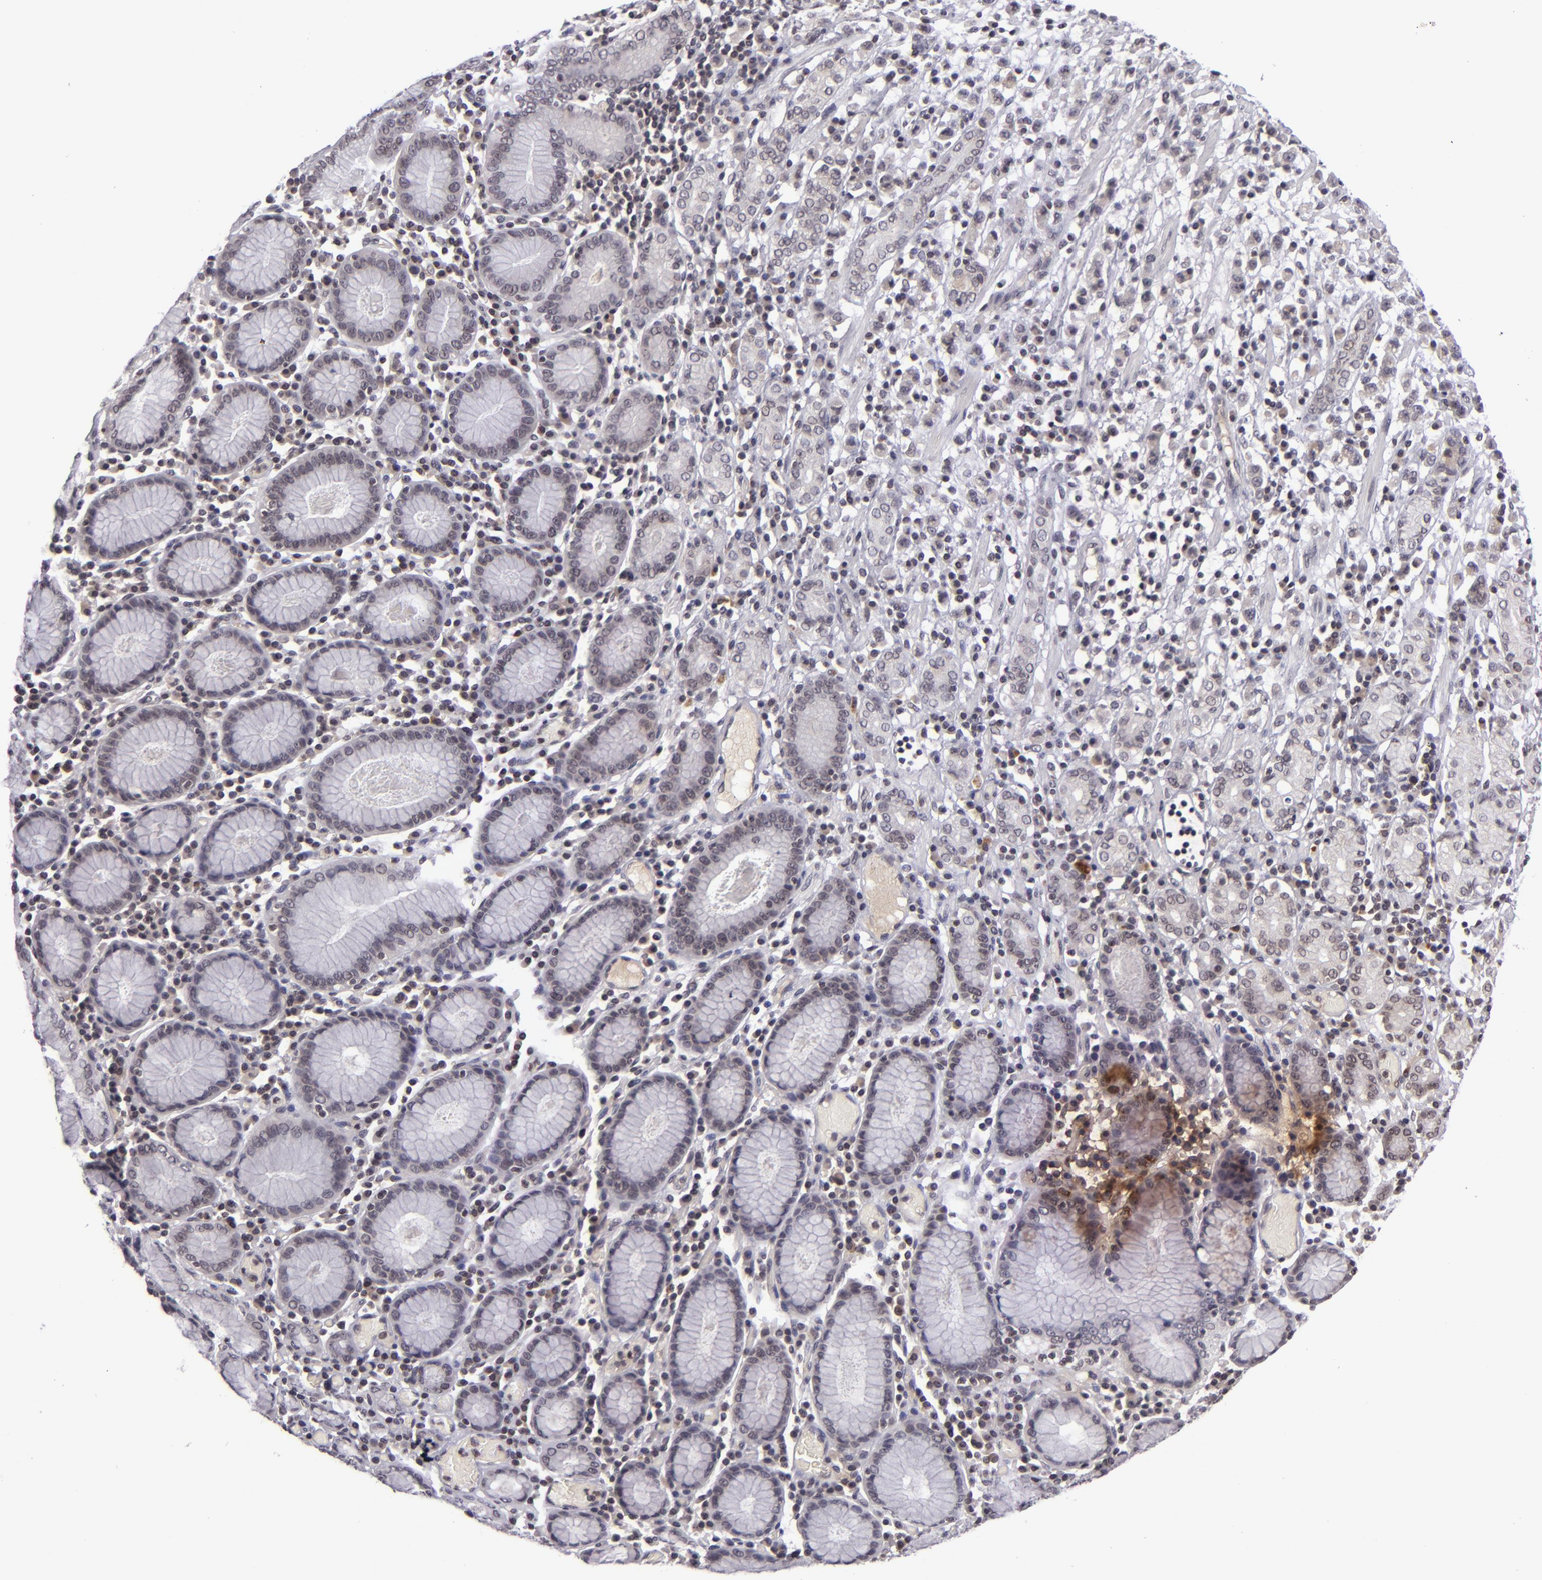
{"staining": {"intensity": "negative", "quantity": "none", "location": "none"}, "tissue": "stomach cancer", "cell_type": "Tumor cells", "image_type": "cancer", "snomed": [{"axis": "morphology", "description": "Adenocarcinoma, NOS"}, {"axis": "topography", "description": "Stomach, lower"}], "caption": "High magnification brightfield microscopy of stomach adenocarcinoma stained with DAB (3,3'-diaminobenzidine) (brown) and counterstained with hematoxylin (blue): tumor cells show no significant staining.", "gene": "CASP8", "patient": {"sex": "male", "age": 88}}